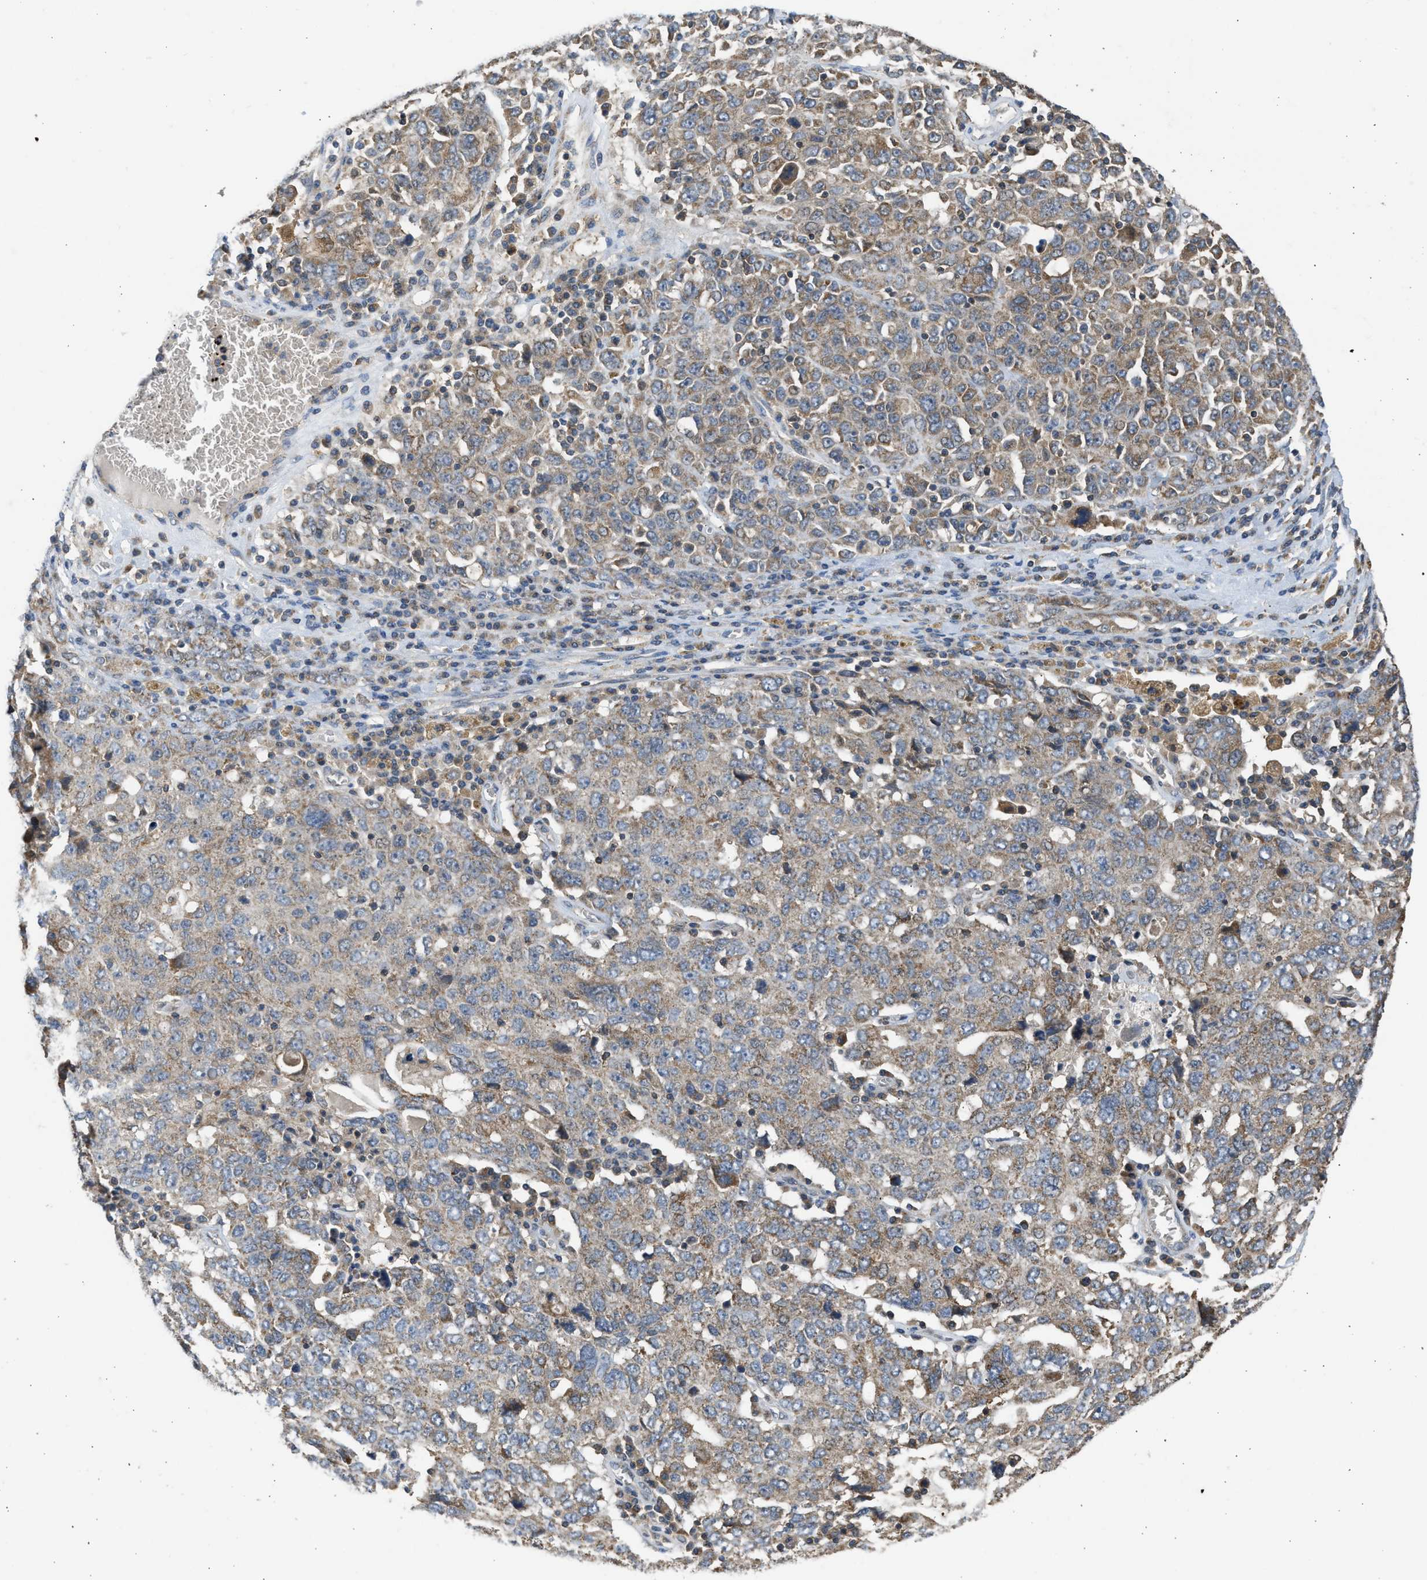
{"staining": {"intensity": "moderate", "quantity": "25%-75%", "location": "cytoplasmic/membranous"}, "tissue": "ovarian cancer", "cell_type": "Tumor cells", "image_type": "cancer", "snomed": [{"axis": "morphology", "description": "Carcinoma, endometroid"}, {"axis": "topography", "description": "Ovary"}], "caption": "Brown immunohistochemical staining in ovarian cancer displays moderate cytoplasmic/membranous expression in approximately 25%-75% of tumor cells. The staining was performed using DAB (3,3'-diaminobenzidine) to visualize the protein expression in brown, while the nuclei were stained in blue with hematoxylin (Magnification: 20x).", "gene": "CYP1A1", "patient": {"sex": "female", "age": 62}}